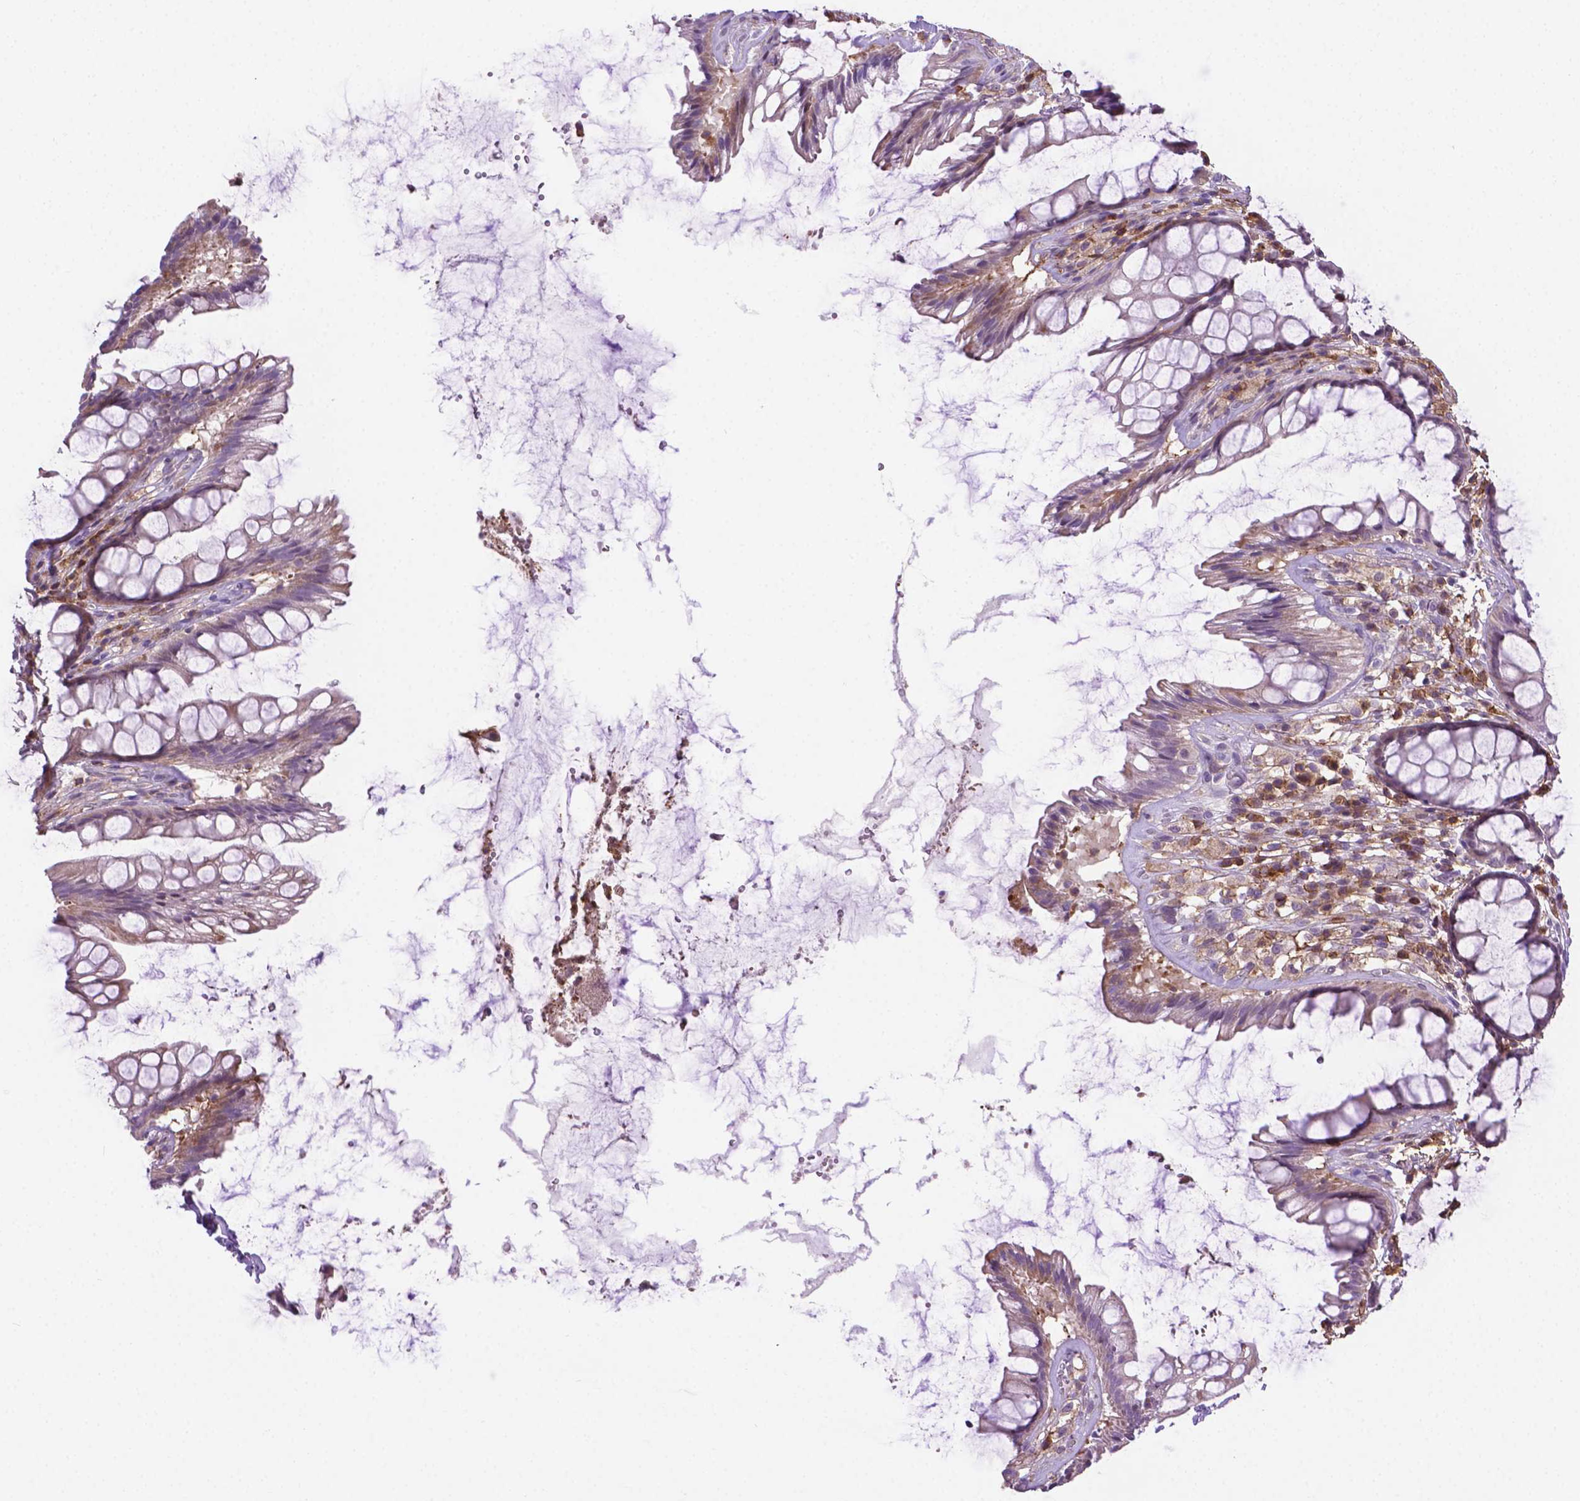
{"staining": {"intensity": "negative", "quantity": "none", "location": "none"}, "tissue": "rectum", "cell_type": "Glandular cells", "image_type": "normal", "snomed": [{"axis": "morphology", "description": "Normal tissue, NOS"}, {"axis": "topography", "description": "Rectum"}], "caption": "Glandular cells show no significant protein positivity in unremarkable rectum. (DAB immunohistochemistry, high magnification).", "gene": "ACAD10", "patient": {"sex": "male", "age": 72}}